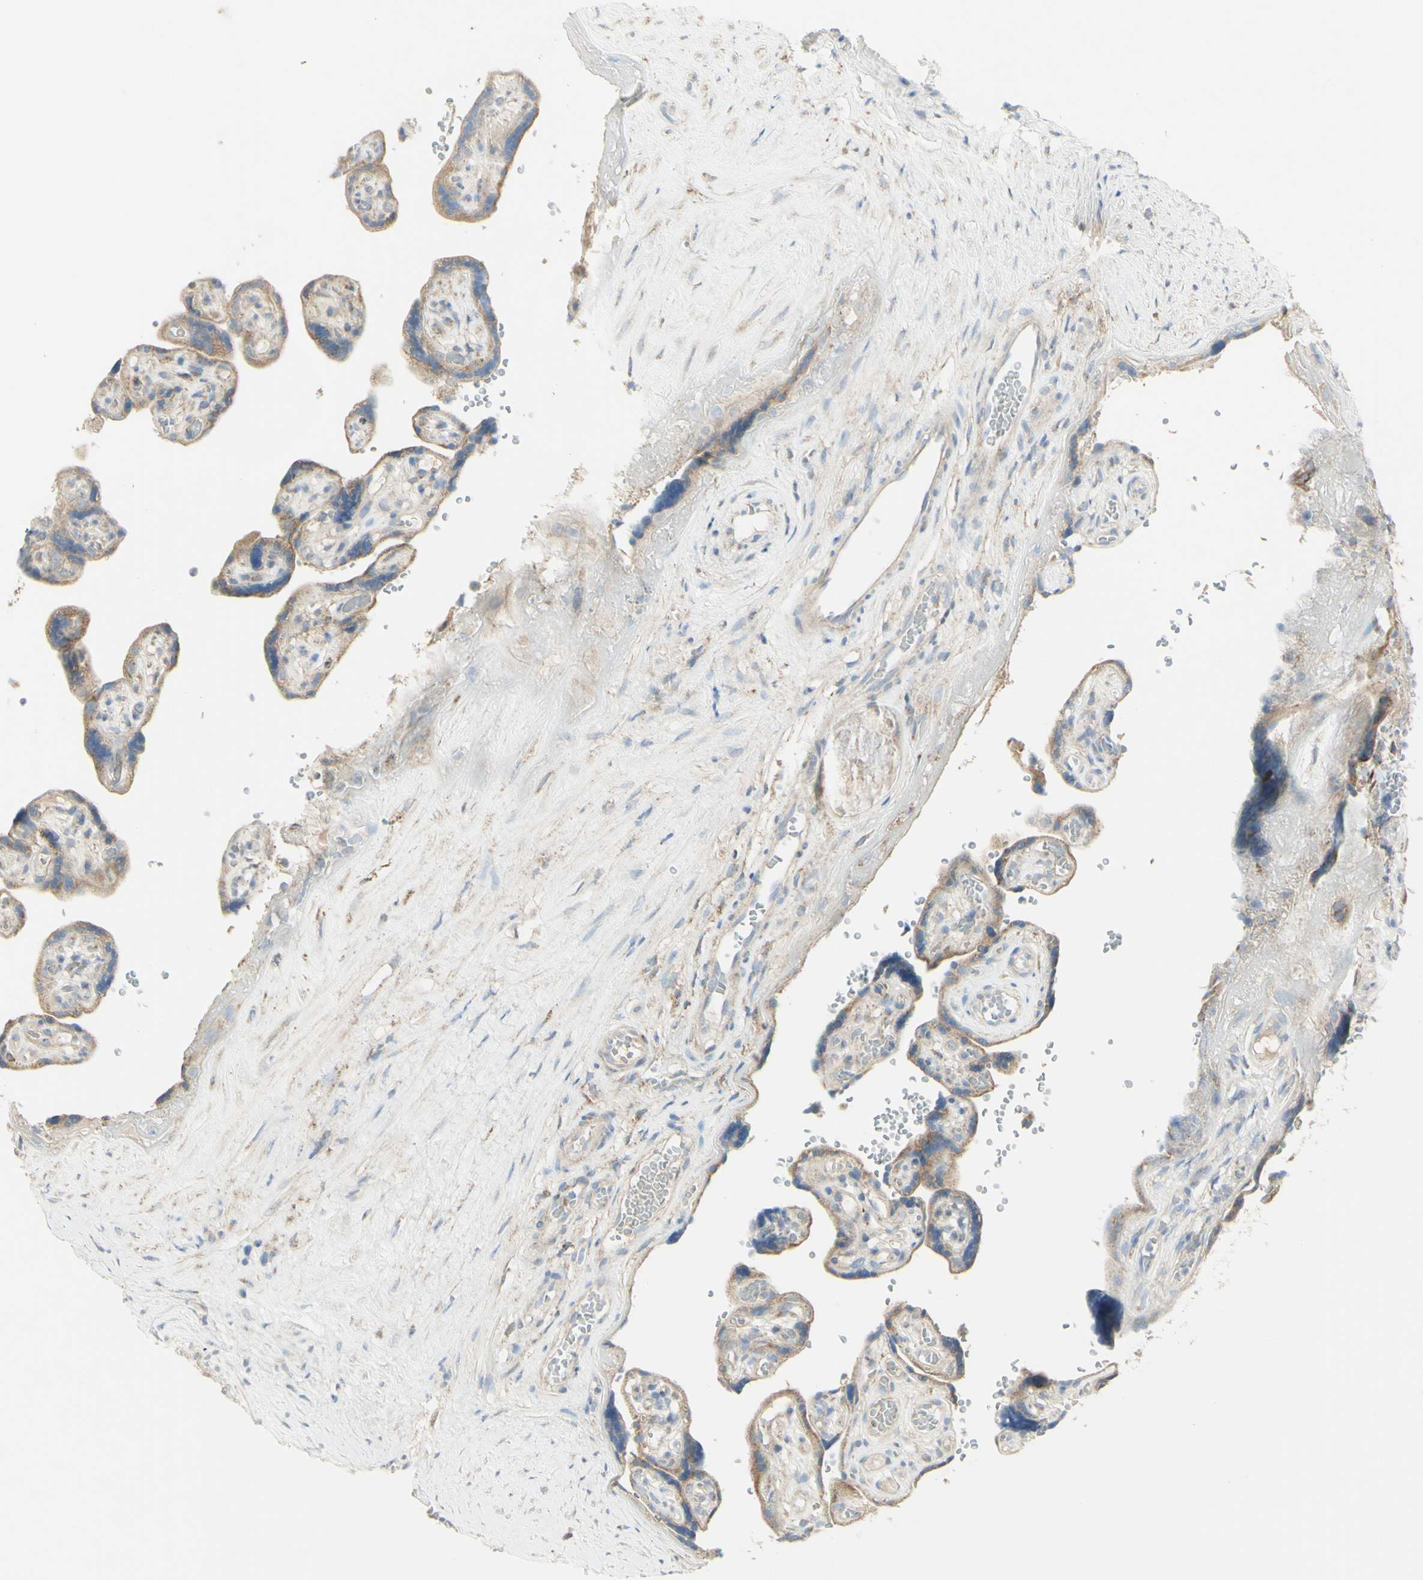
{"staining": {"intensity": "weak", "quantity": "25%-75%", "location": "cytoplasmic/membranous"}, "tissue": "placenta", "cell_type": "Decidual cells", "image_type": "normal", "snomed": [{"axis": "morphology", "description": "Normal tissue, NOS"}, {"axis": "topography", "description": "Placenta"}], "caption": "Immunohistochemistry (IHC) image of benign human placenta stained for a protein (brown), which reveals low levels of weak cytoplasmic/membranous positivity in approximately 25%-75% of decidual cells.", "gene": "CNTNAP1", "patient": {"sex": "female", "age": 30}}